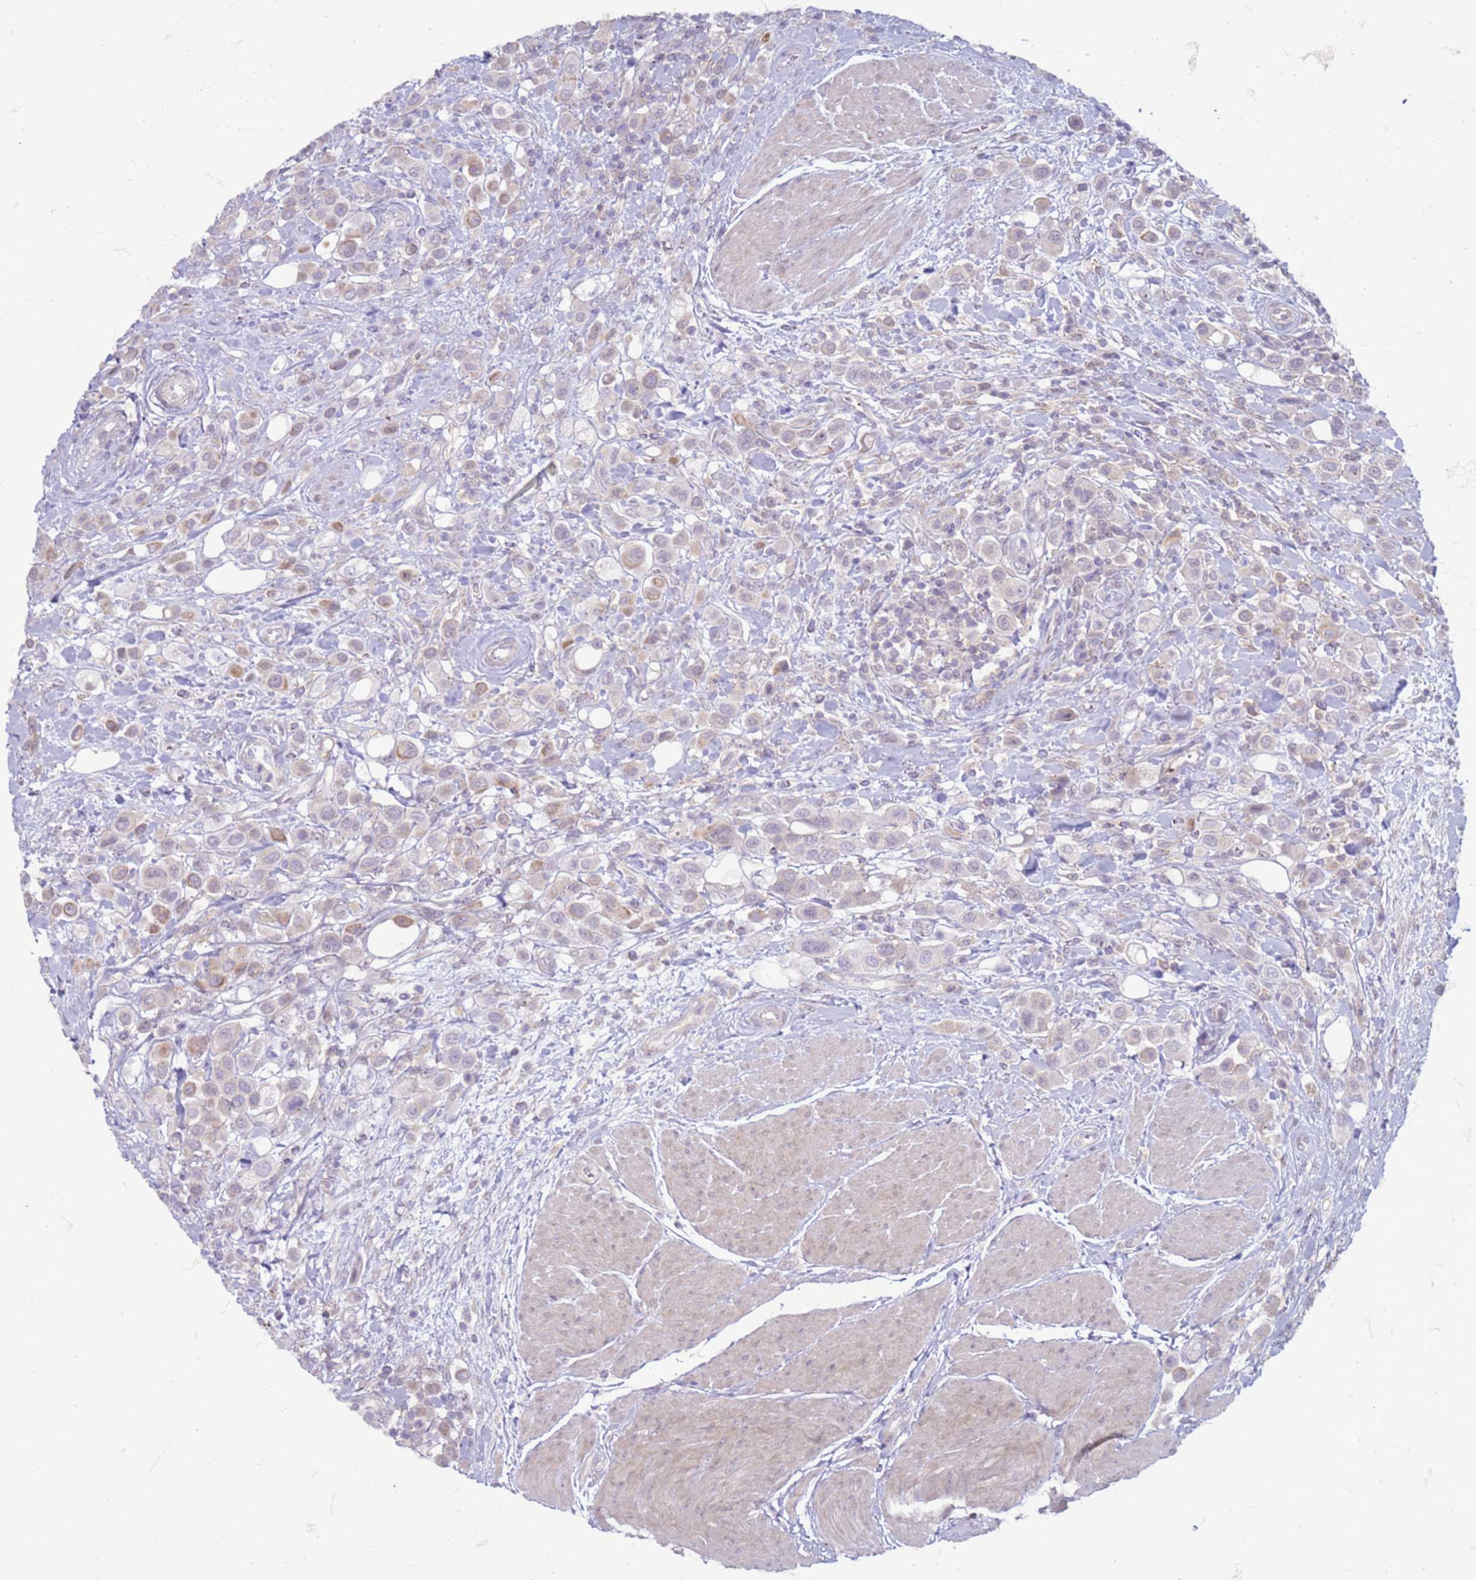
{"staining": {"intensity": "negative", "quantity": "none", "location": "none"}, "tissue": "urothelial cancer", "cell_type": "Tumor cells", "image_type": "cancer", "snomed": [{"axis": "morphology", "description": "Urothelial carcinoma, High grade"}, {"axis": "topography", "description": "Urinary bladder"}], "caption": "Immunohistochemistry (IHC) image of human high-grade urothelial carcinoma stained for a protein (brown), which demonstrates no staining in tumor cells. The staining is performed using DAB brown chromogen with nuclei counter-stained in using hematoxylin.", "gene": "SLC15A3", "patient": {"sex": "male", "age": 50}}